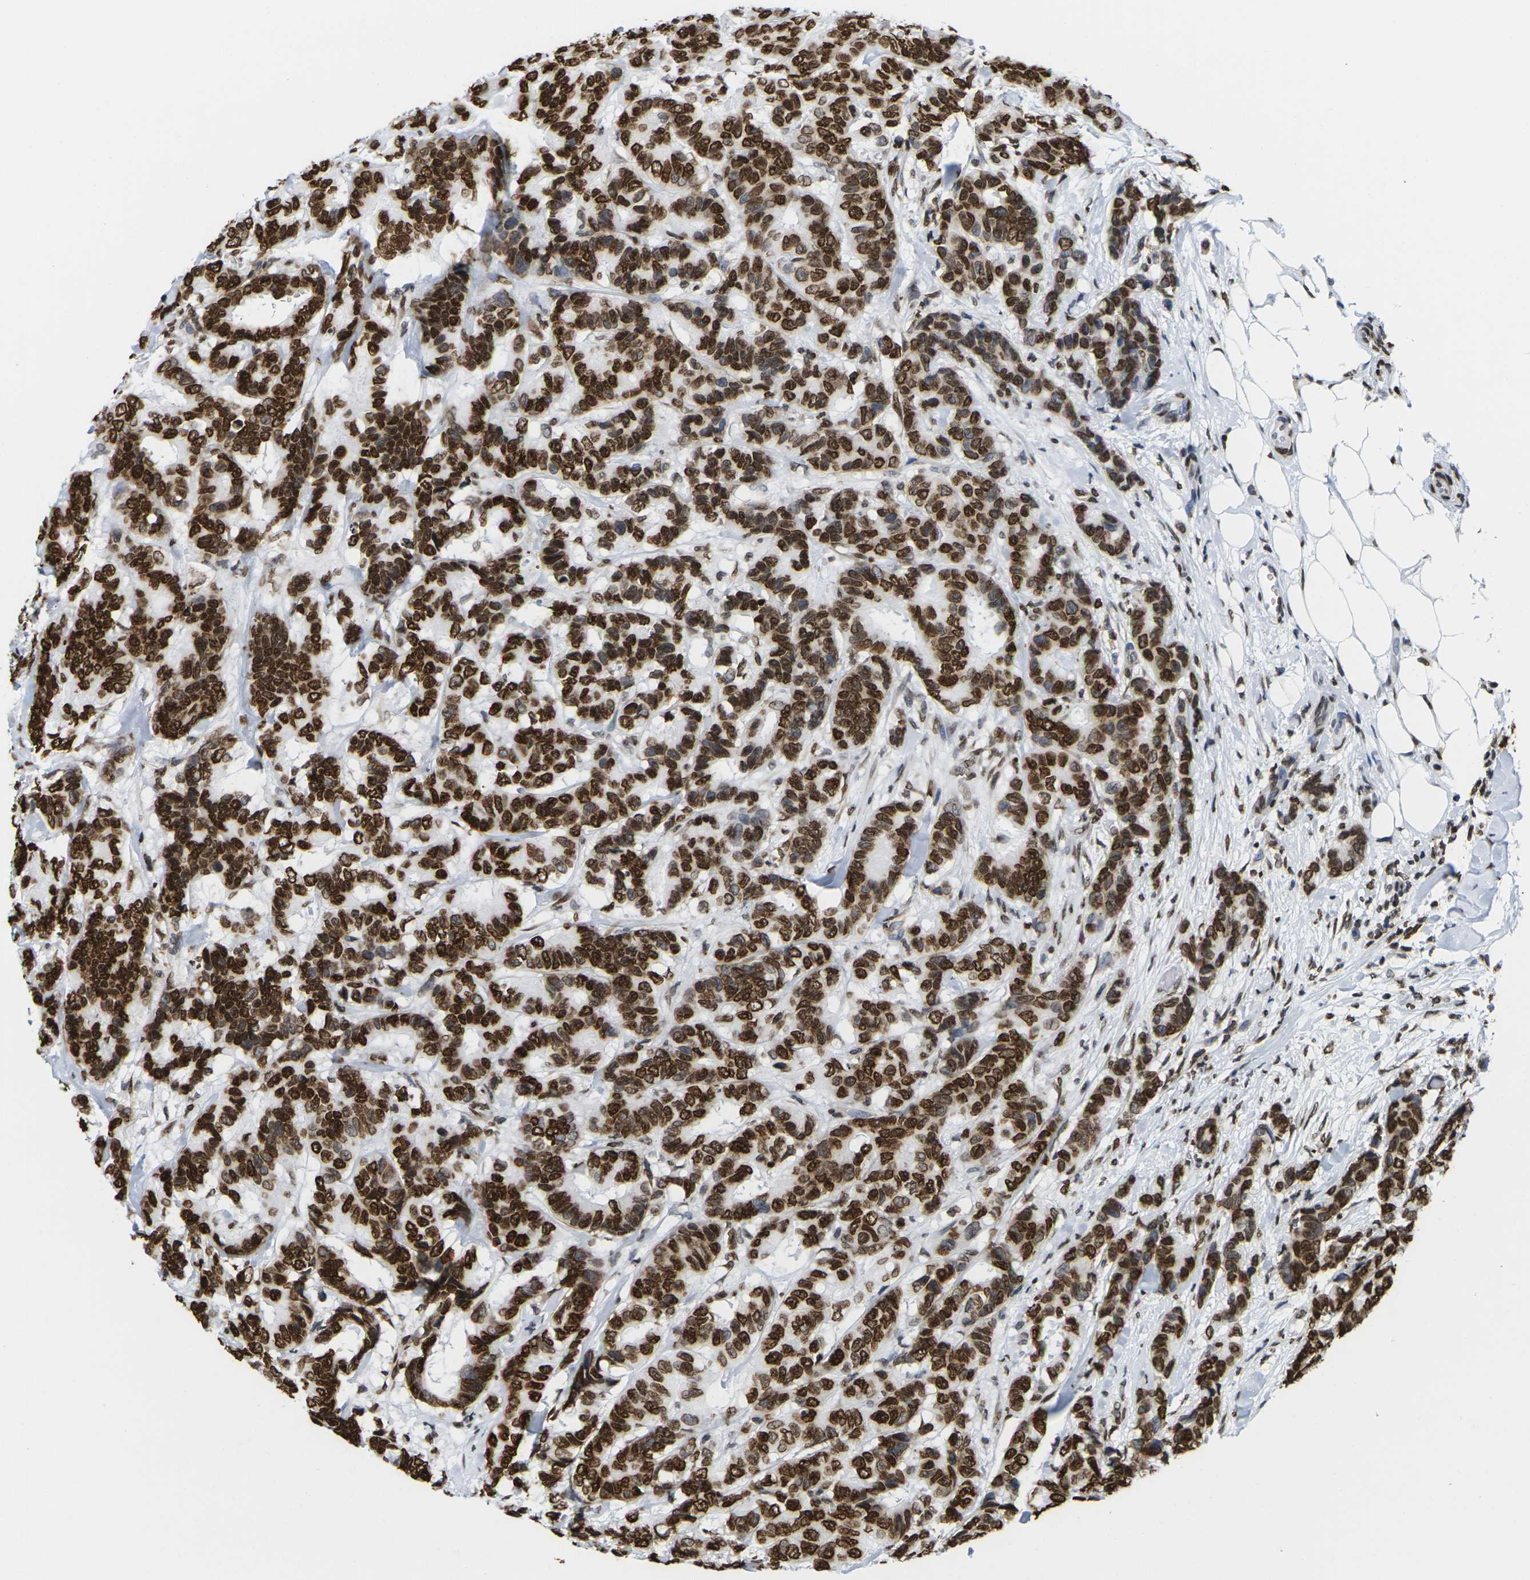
{"staining": {"intensity": "strong", "quantity": ">75%", "location": "cytoplasmic/membranous,nuclear"}, "tissue": "breast cancer", "cell_type": "Tumor cells", "image_type": "cancer", "snomed": [{"axis": "morphology", "description": "Duct carcinoma"}, {"axis": "topography", "description": "Breast"}], "caption": "Immunohistochemical staining of infiltrating ductal carcinoma (breast) displays high levels of strong cytoplasmic/membranous and nuclear protein expression in about >75% of tumor cells.", "gene": "H2AC21", "patient": {"sex": "female", "age": 87}}